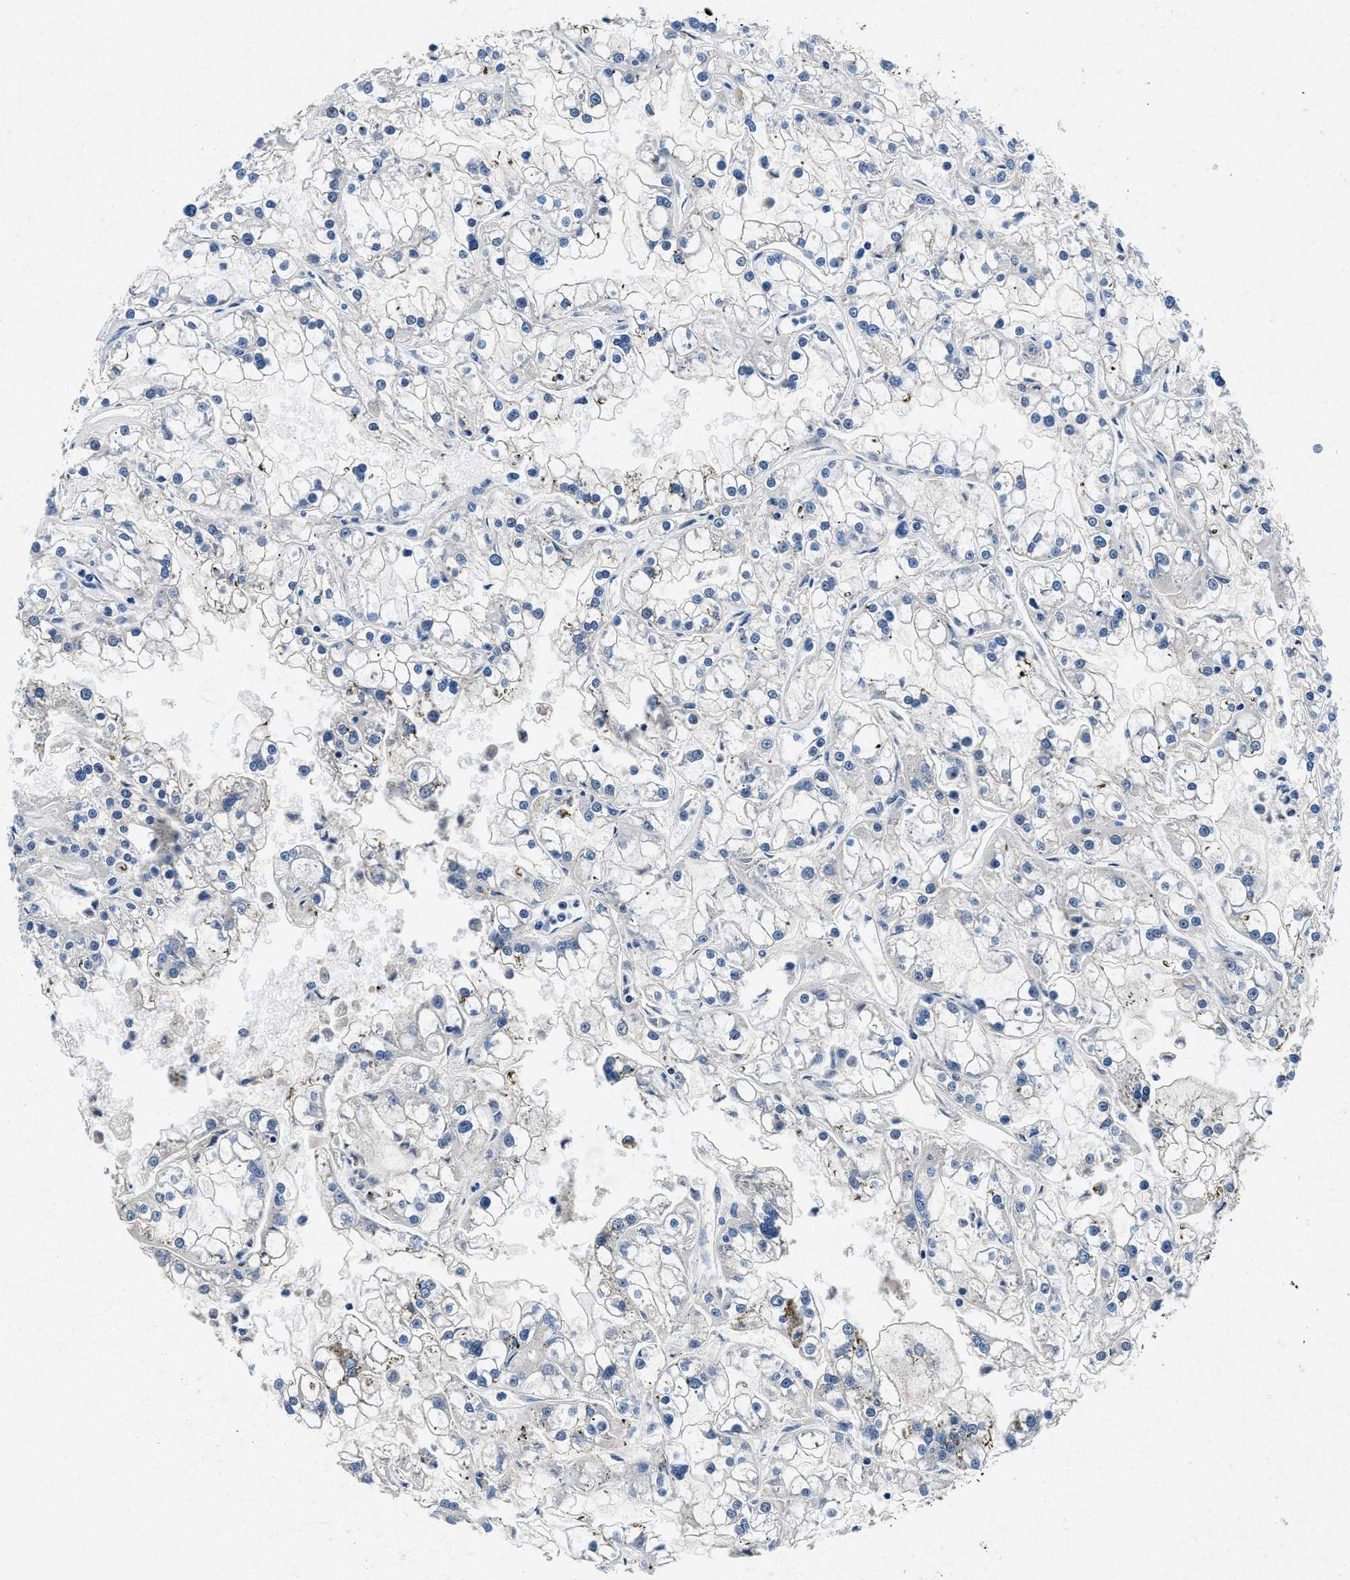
{"staining": {"intensity": "negative", "quantity": "none", "location": "none"}, "tissue": "renal cancer", "cell_type": "Tumor cells", "image_type": "cancer", "snomed": [{"axis": "morphology", "description": "Adenocarcinoma, NOS"}, {"axis": "topography", "description": "Kidney"}], "caption": "An IHC histopathology image of renal cancer is shown. There is no staining in tumor cells of renal cancer.", "gene": "ZFAND3", "patient": {"sex": "female", "age": 52}}